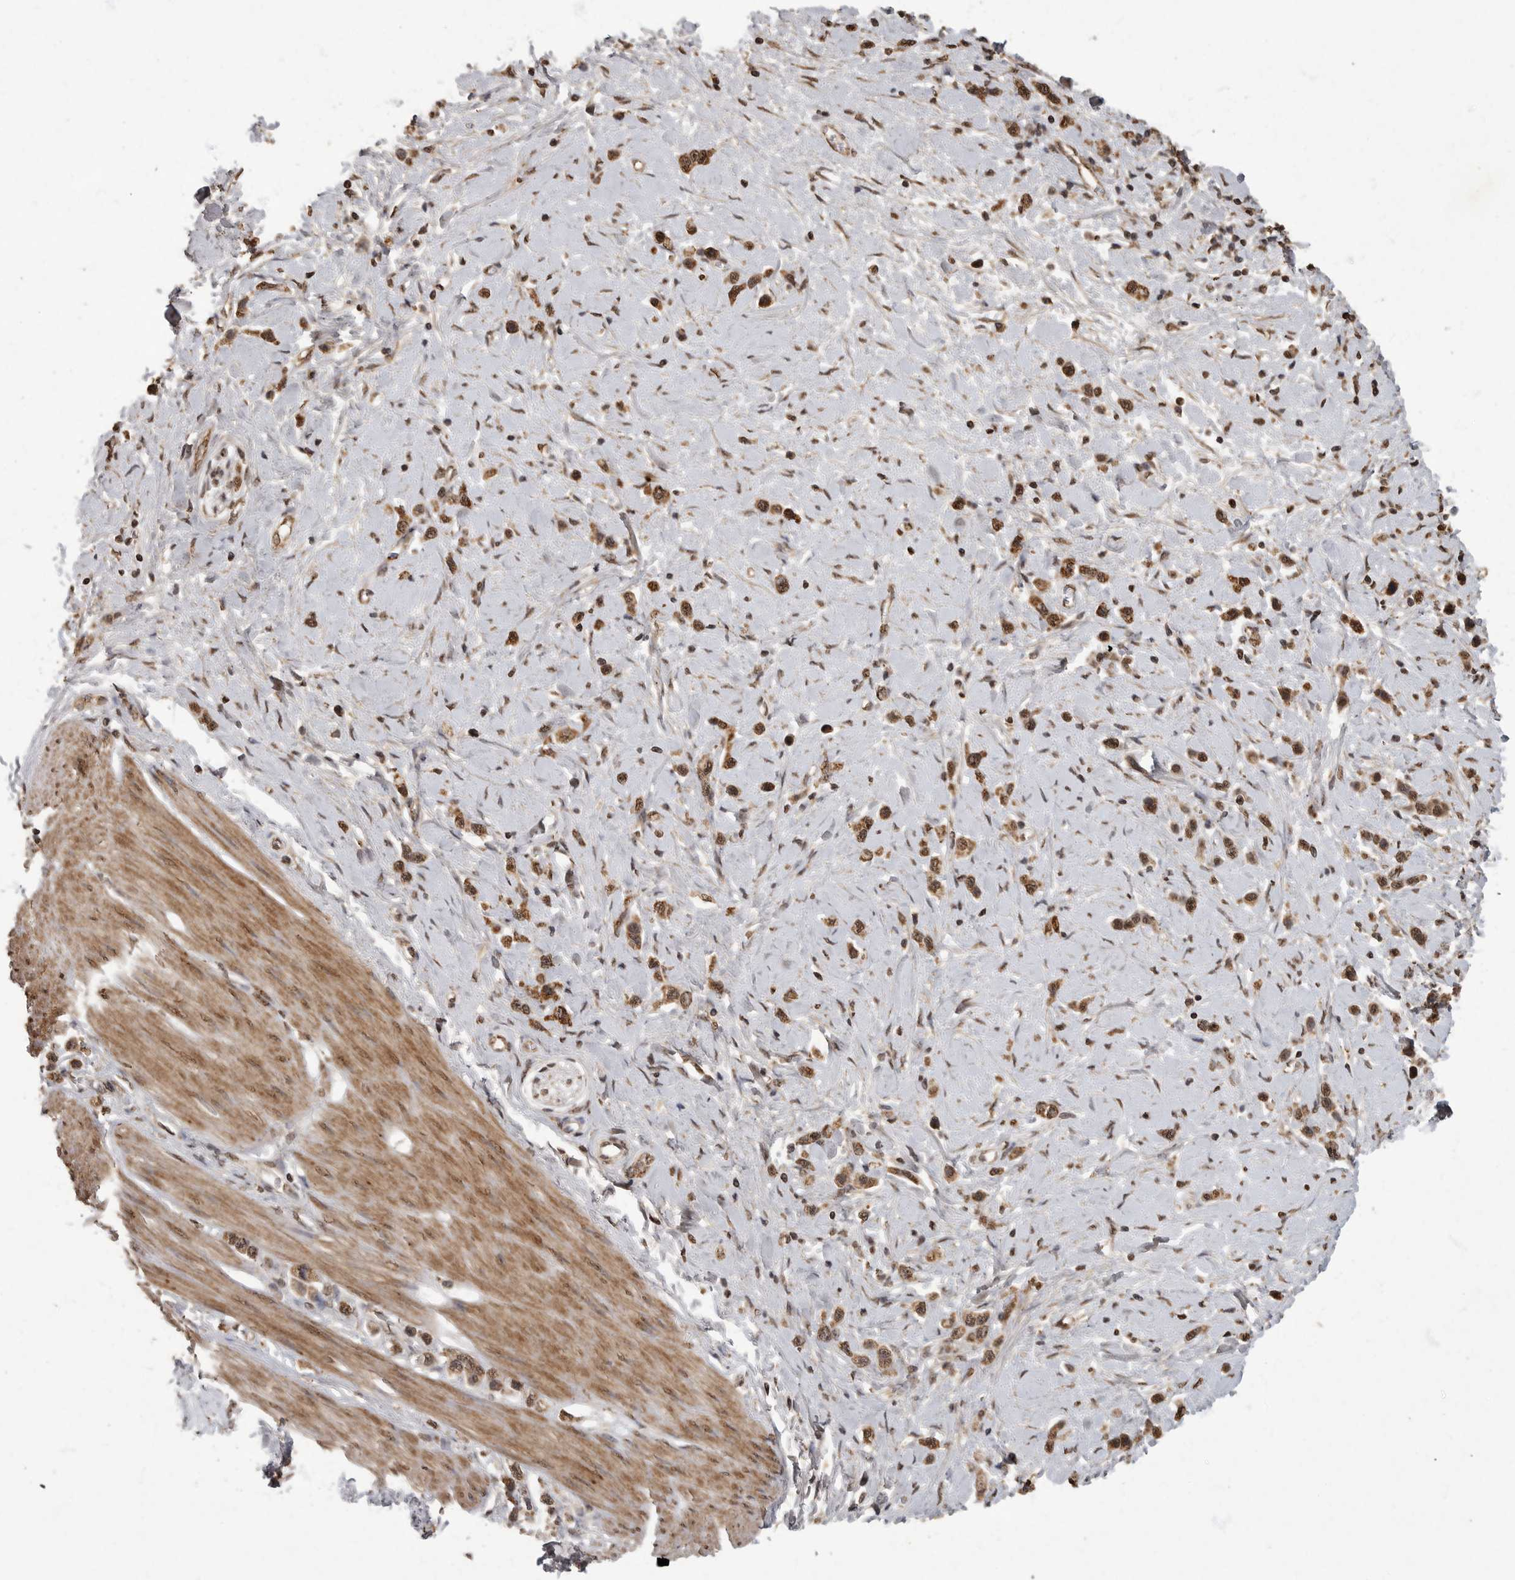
{"staining": {"intensity": "moderate", "quantity": ">75%", "location": "cytoplasmic/membranous,nuclear"}, "tissue": "stomach cancer", "cell_type": "Tumor cells", "image_type": "cancer", "snomed": [{"axis": "morphology", "description": "Adenocarcinoma, NOS"}, {"axis": "topography", "description": "Stomach"}], "caption": "Immunohistochemical staining of human adenocarcinoma (stomach) displays medium levels of moderate cytoplasmic/membranous and nuclear protein expression in approximately >75% of tumor cells. (IHC, brightfield microscopy, high magnification).", "gene": "MAFG", "patient": {"sex": "female", "age": 65}}